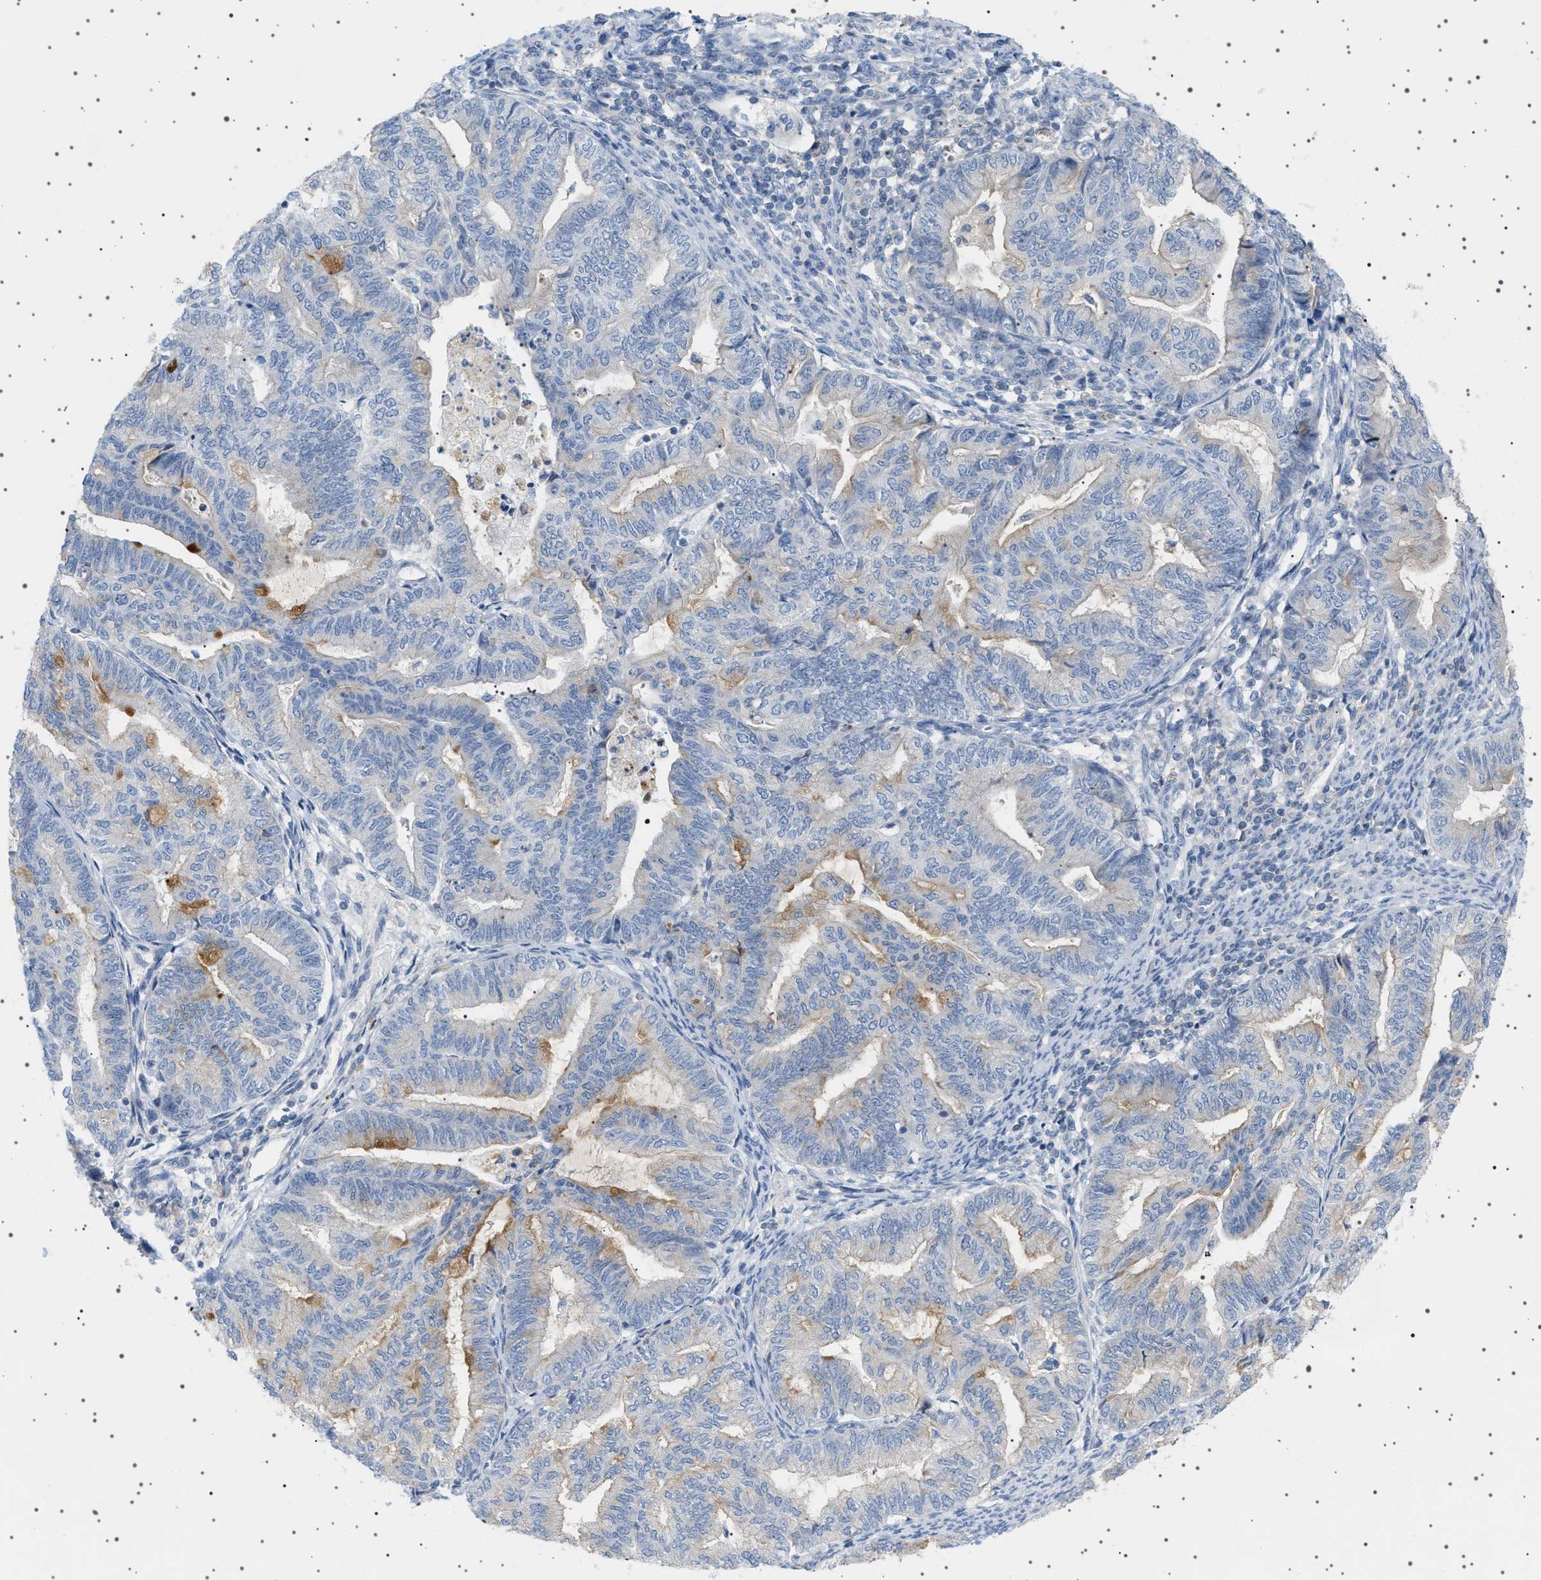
{"staining": {"intensity": "weak", "quantity": "<25%", "location": "cytoplasmic/membranous"}, "tissue": "endometrial cancer", "cell_type": "Tumor cells", "image_type": "cancer", "snomed": [{"axis": "morphology", "description": "Adenocarcinoma, NOS"}, {"axis": "topography", "description": "Endometrium"}], "caption": "Immunohistochemistry (IHC) micrograph of neoplastic tissue: endometrial cancer (adenocarcinoma) stained with DAB (3,3'-diaminobenzidine) displays no significant protein expression in tumor cells. Nuclei are stained in blue.", "gene": "ADCY10", "patient": {"sex": "female", "age": 79}}